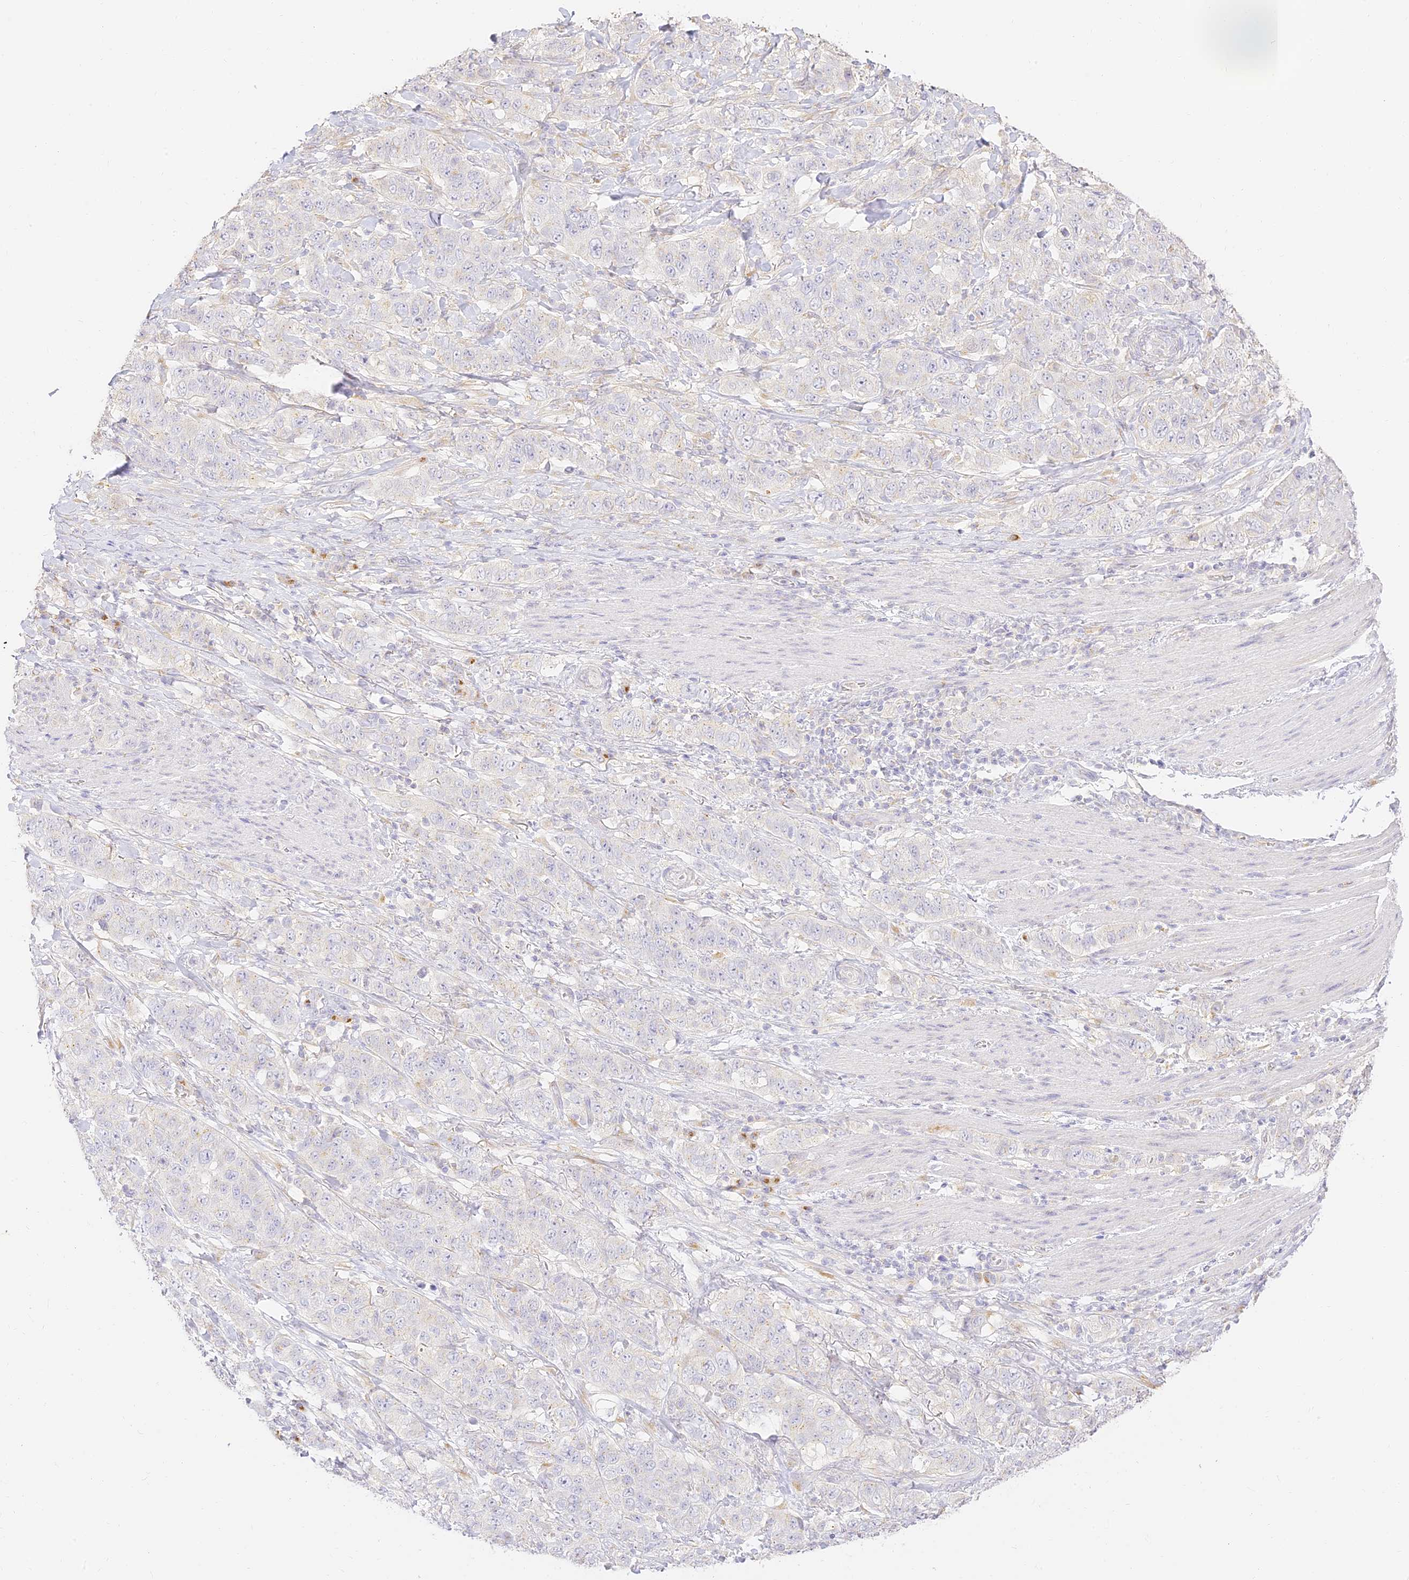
{"staining": {"intensity": "negative", "quantity": "none", "location": "none"}, "tissue": "stomach cancer", "cell_type": "Tumor cells", "image_type": "cancer", "snomed": [{"axis": "morphology", "description": "Adenocarcinoma, NOS"}, {"axis": "topography", "description": "Stomach"}], "caption": "Tumor cells are negative for protein expression in human adenocarcinoma (stomach). The staining was performed using DAB (3,3'-diaminobenzidine) to visualize the protein expression in brown, while the nuclei were stained in blue with hematoxylin (Magnification: 20x).", "gene": "SEC13", "patient": {"sex": "male", "age": 48}}